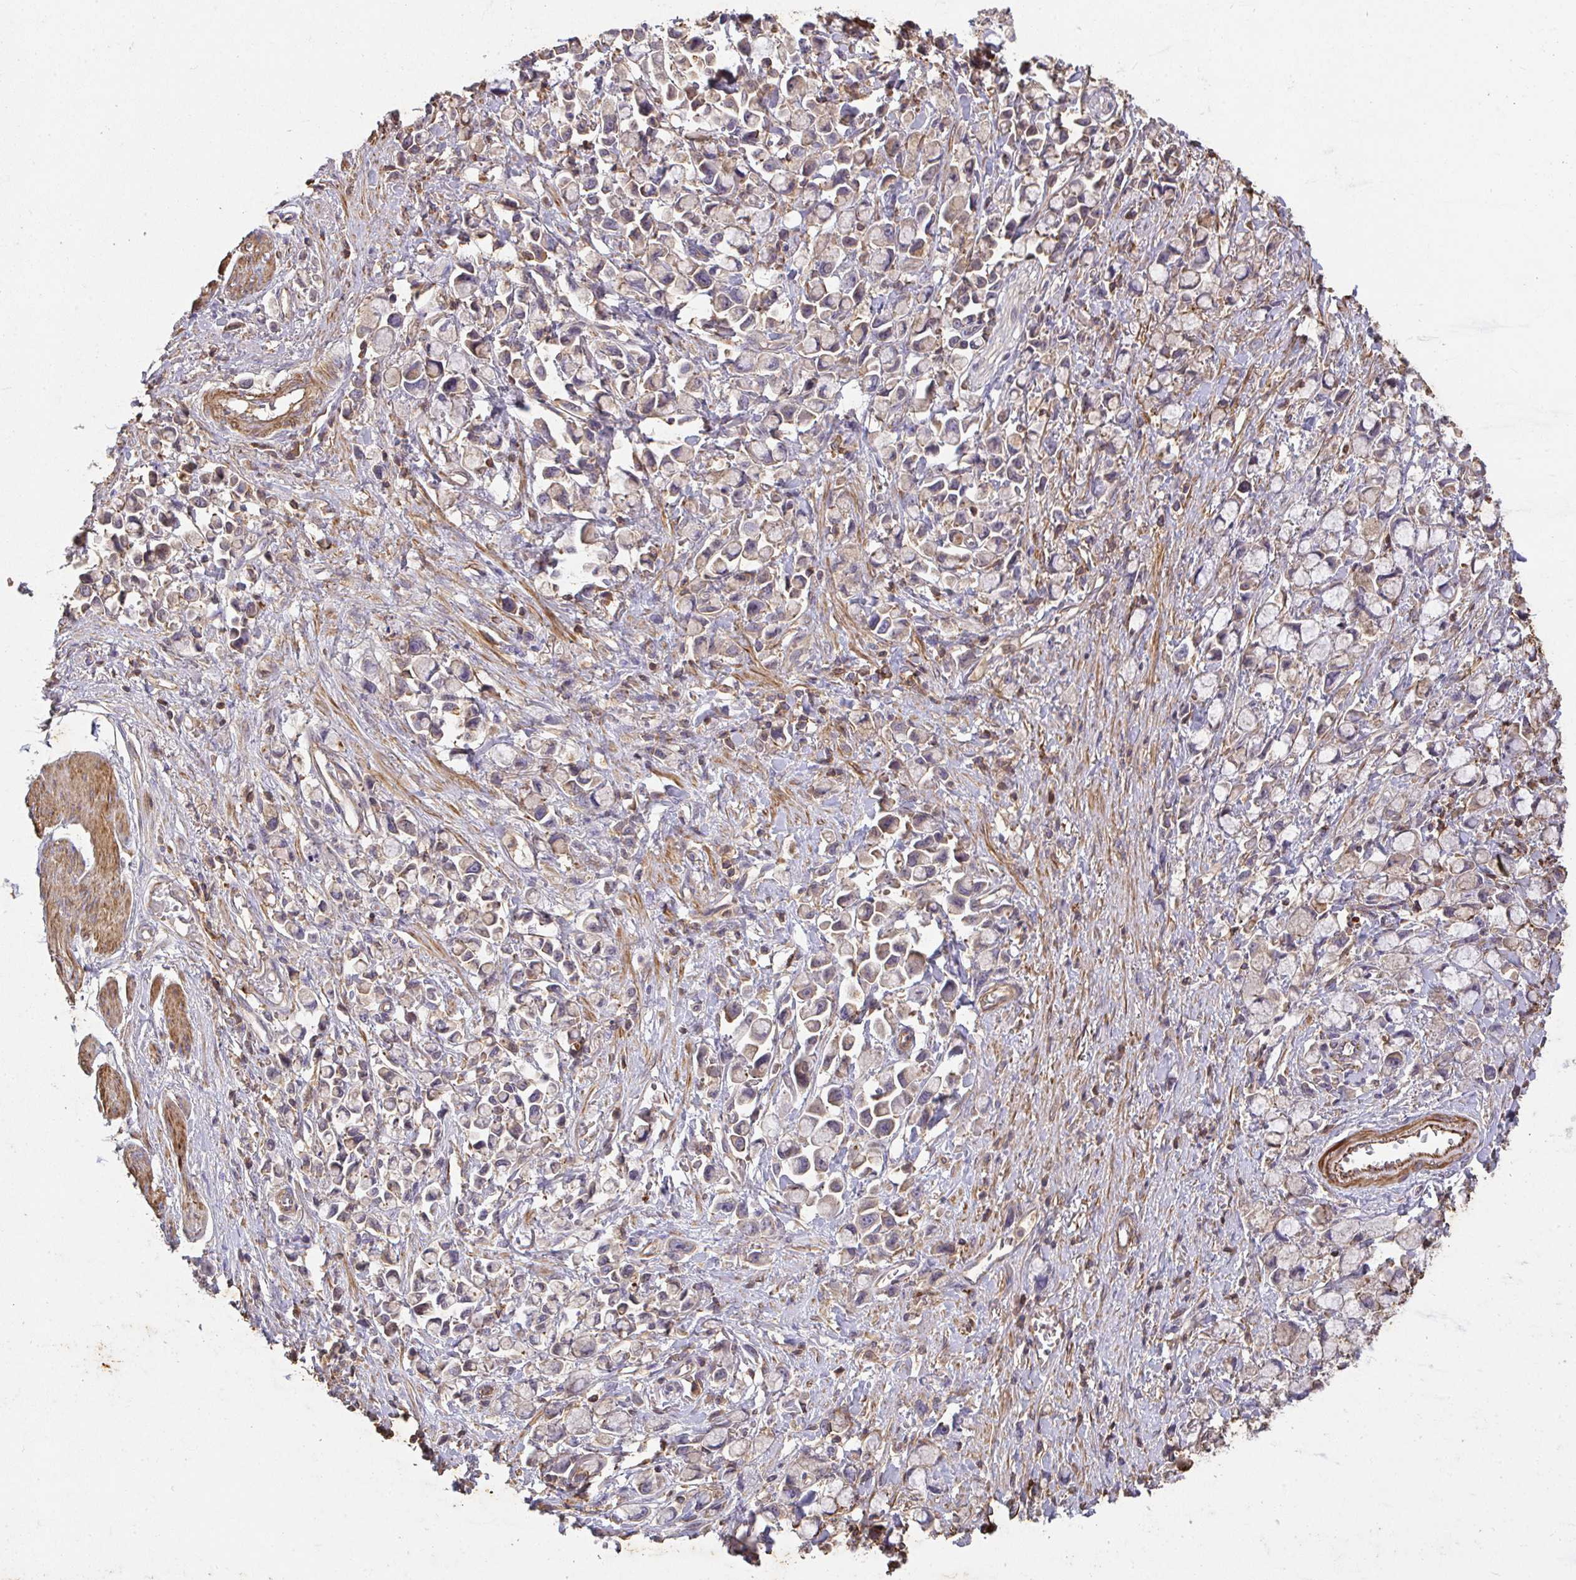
{"staining": {"intensity": "weak", "quantity": ">75%", "location": "cytoplasmic/membranous"}, "tissue": "stomach cancer", "cell_type": "Tumor cells", "image_type": "cancer", "snomed": [{"axis": "morphology", "description": "Adenocarcinoma, NOS"}, {"axis": "topography", "description": "Stomach"}], "caption": "Immunohistochemistry (IHC) histopathology image of neoplastic tissue: human stomach cancer stained using IHC reveals low levels of weak protein expression localized specifically in the cytoplasmic/membranous of tumor cells, appearing as a cytoplasmic/membranous brown color.", "gene": "TNMD", "patient": {"sex": "female", "age": 81}}